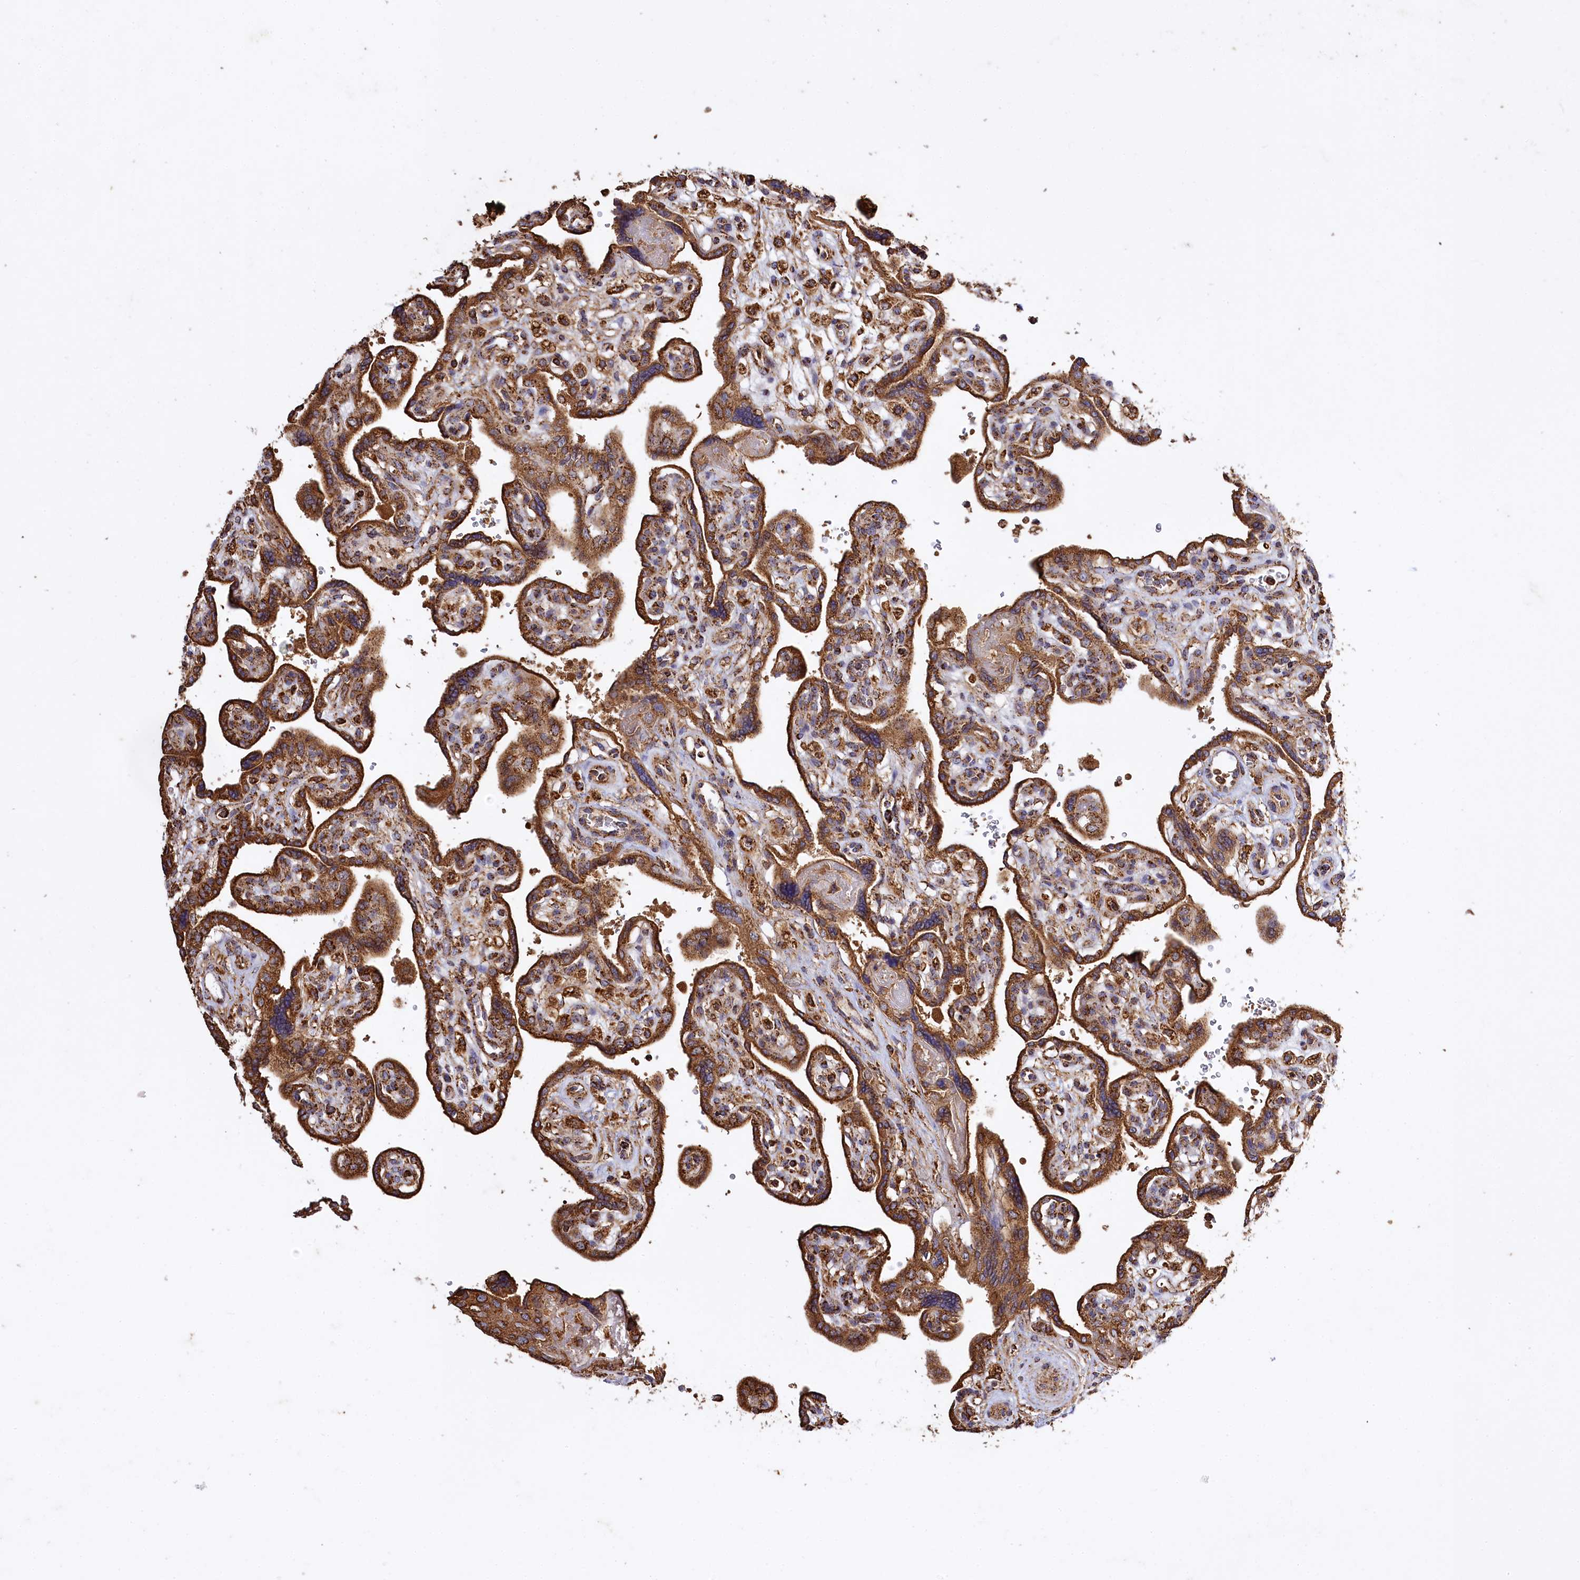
{"staining": {"intensity": "strong", "quantity": ">75%", "location": "cytoplasmic/membranous"}, "tissue": "placenta", "cell_type": "Trophoblastic cells", "image_type": "normal", "snomed": [{"axis": "morphology", "description": "Normal tissue, NOS"}, {"axis": "topography", "description": "Placenta"}], "caption": "A photomicrograph of human placenta stained for a protein exhibits strong cytoplasmic/membranous brown staining in trophoblastic cells. Ihc stains the protein of interest in brown and the nuclei are stained blue.", "gene": "CARD19", "patient": {"sex": "female", "age": 39}}